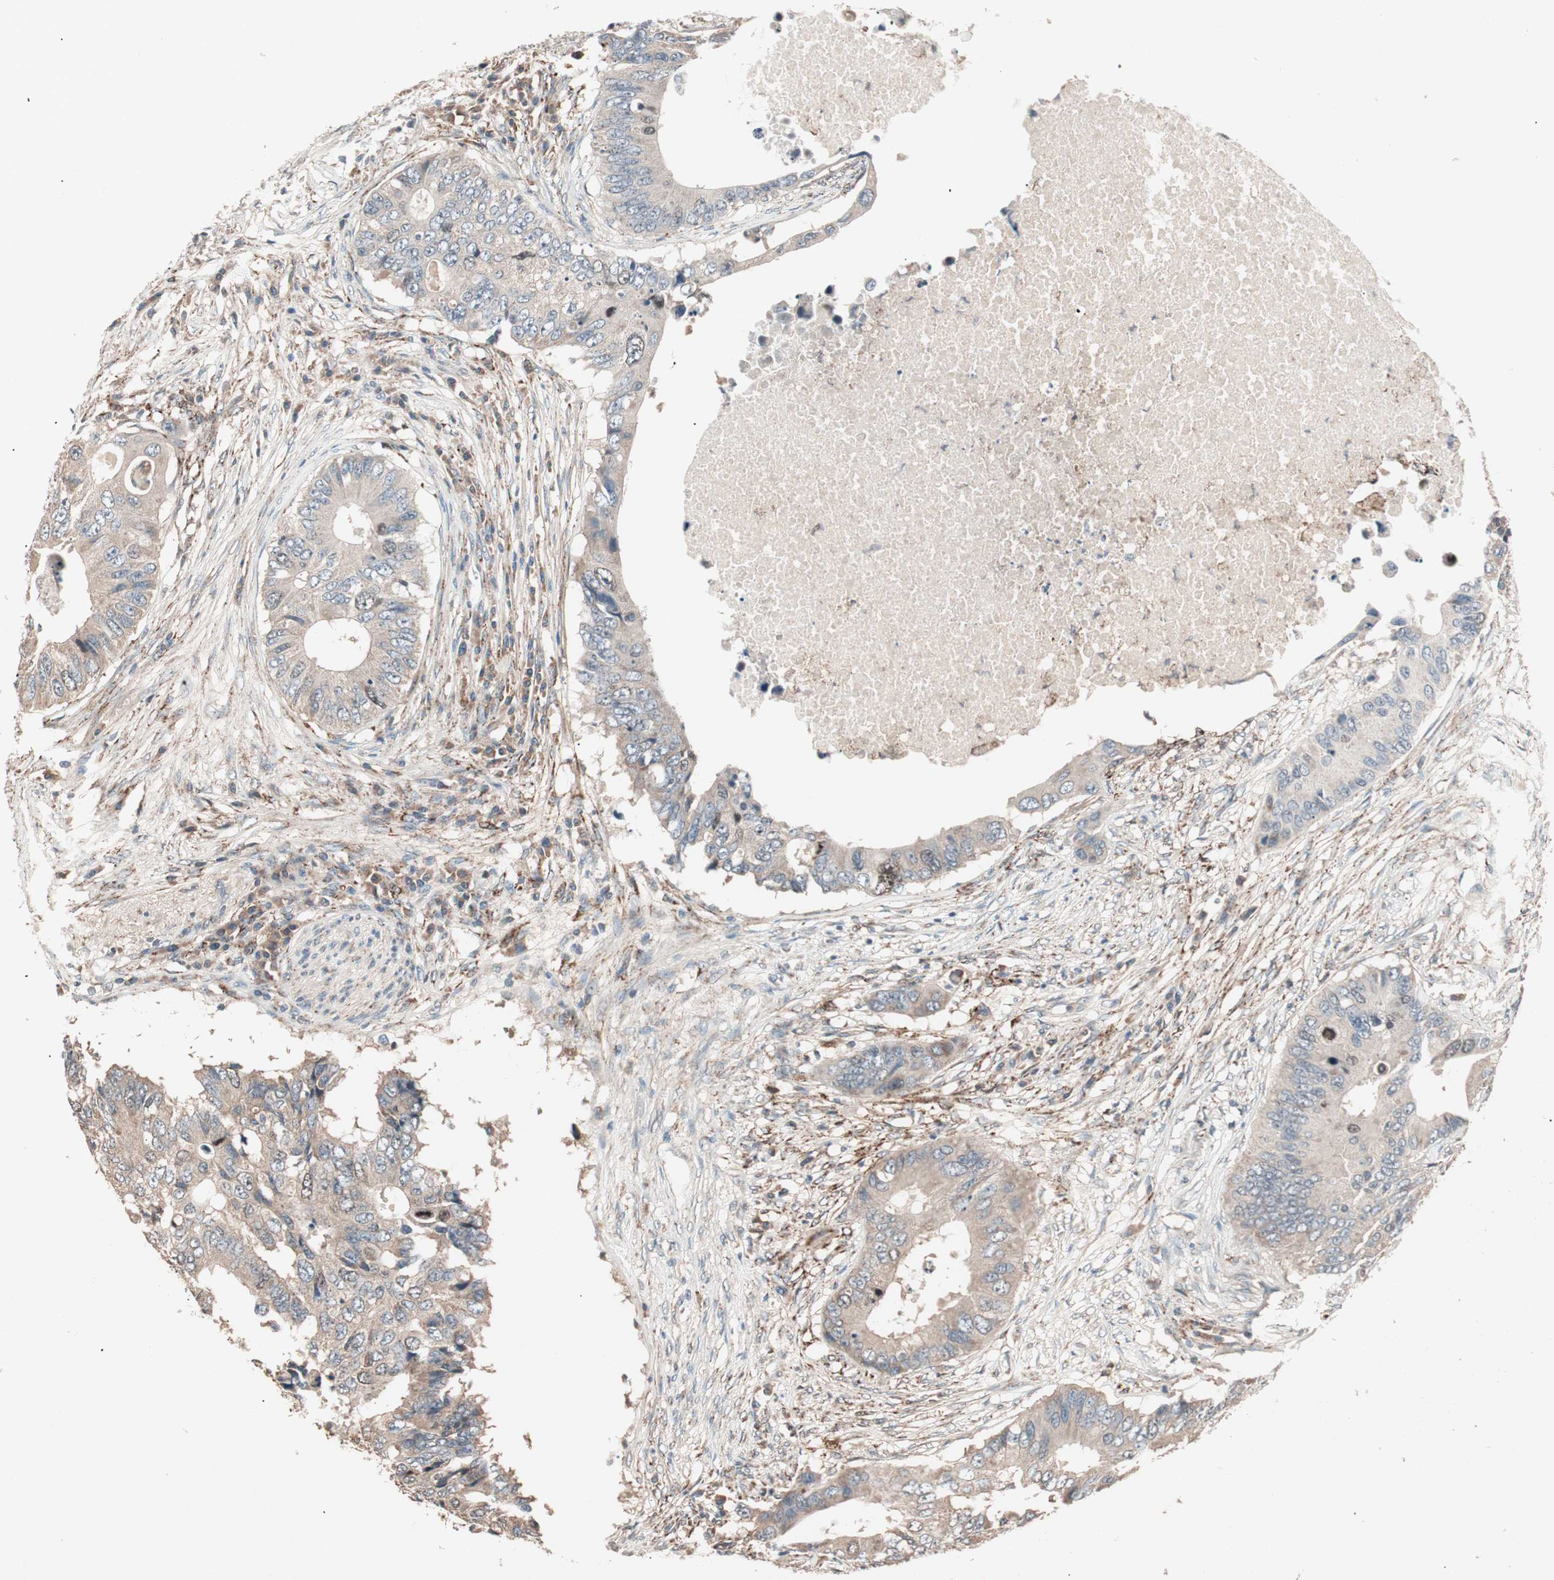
{"staining": {"intensity": "weak", "quantity": ">75%", "location": "cytoplasmic/membranous"}, "tissue": "colorectal cancer", "cell_type": "Tumor cells", "image_type": "cancer", "snomed": [{"axis": "morphology", "description": "Adenocarcinoma, NOS"}, {"axis": "topography", "description": "Colon"}], "caption": "Protein expression analysis of colorectal adenocarcinoma reveals weak cytoplasmic/membranous expression in approximately >75% of tumor cells.", "gene": "NFRKB", "patient": {"sex": "male", "age": 71}}